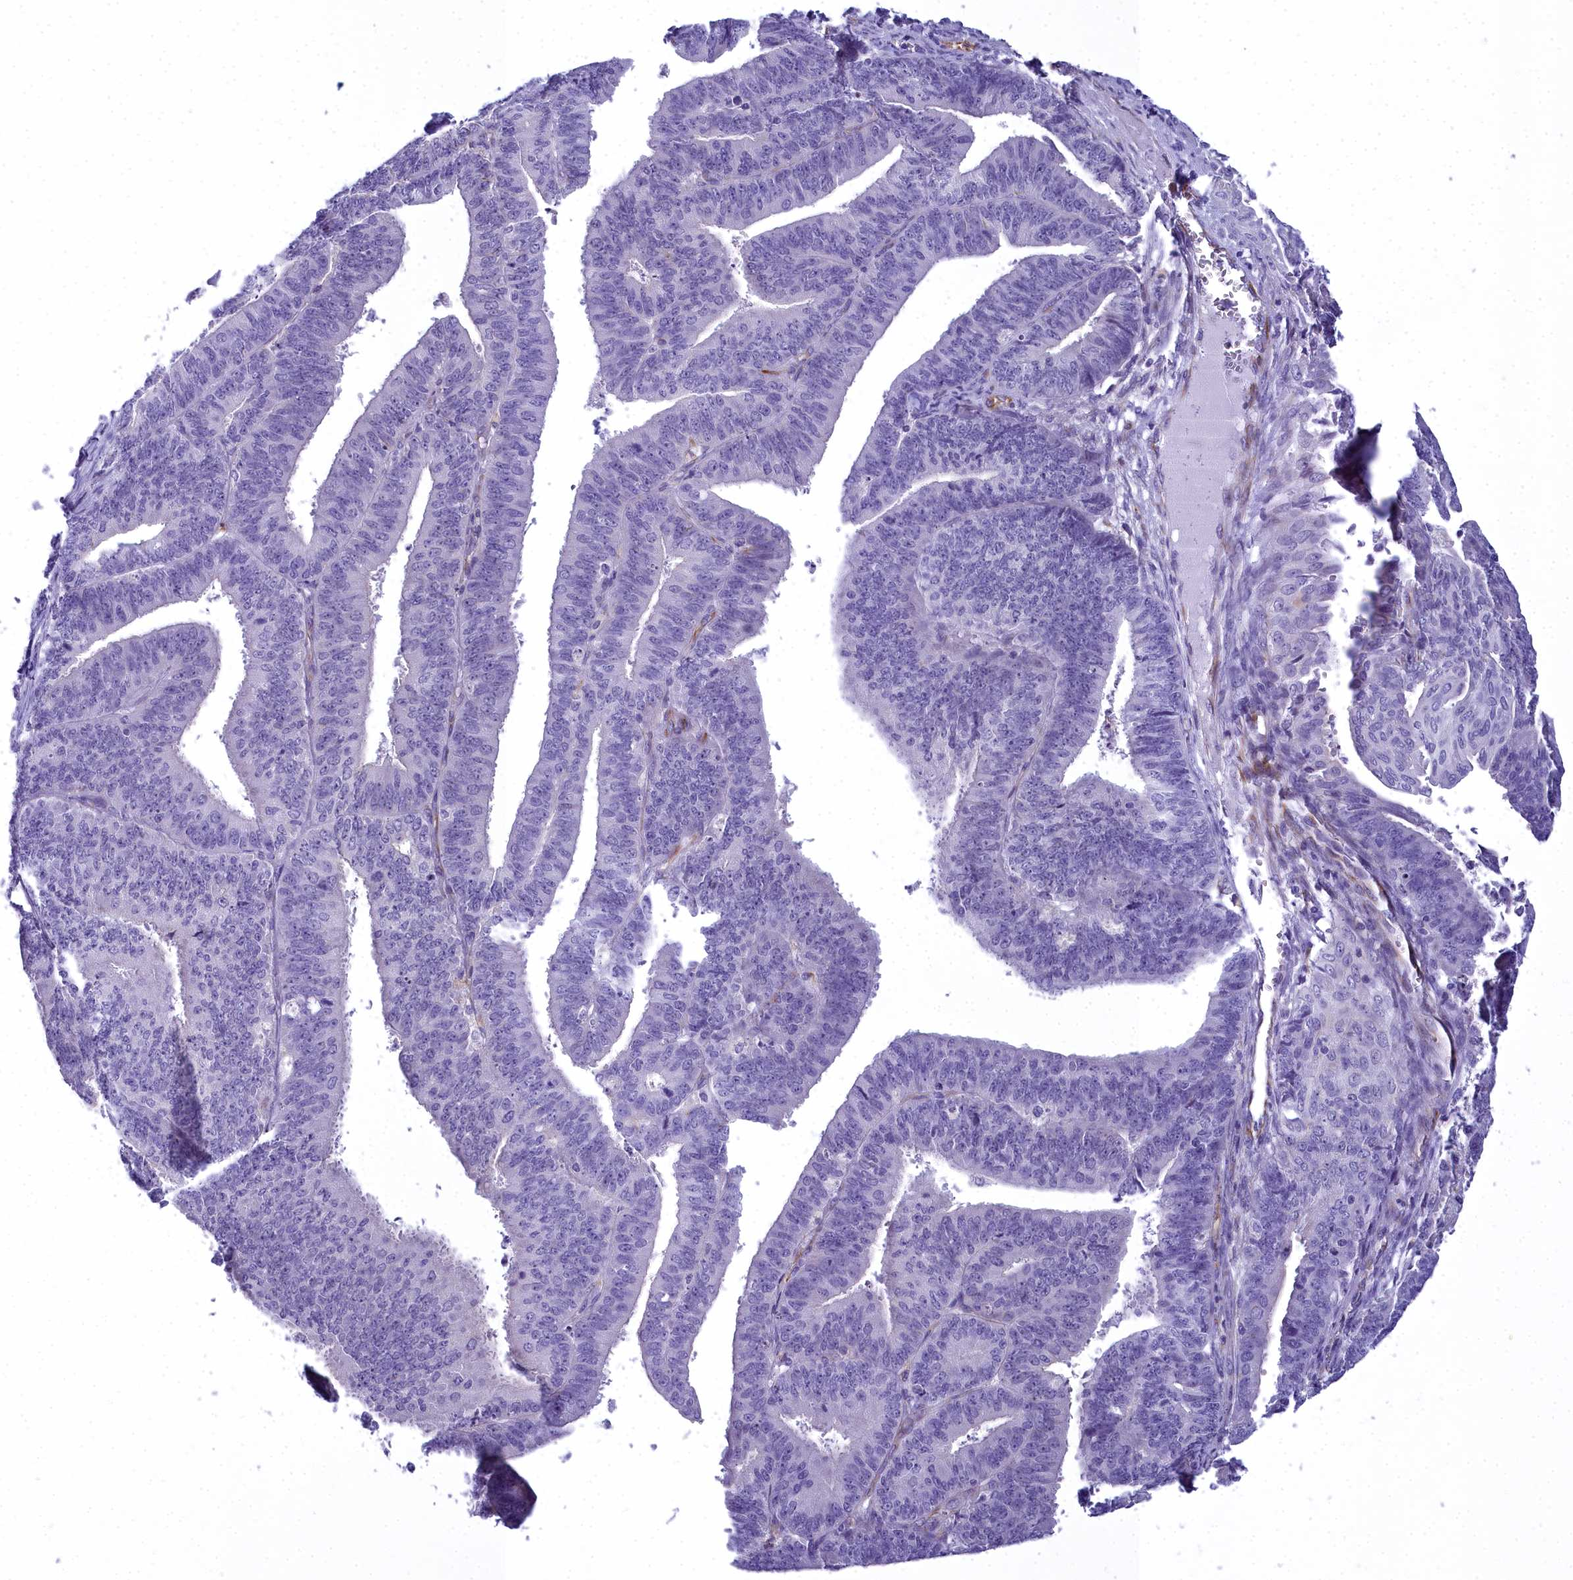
{"staining": {"intensity": "negative", "quantity": "none", "location": "none"}, "tissue": "endometrial cancer", "cell_type": "Tumor cells", "image_type": "cancer", "snomed": [{"axis": "morphology", "description": "Adenocarcinoma, NOS"}, {"axis": "topography", "description": "Endometrium"}], "caption": "DAB immunohistochemical staining of human adenocarcinoma (endometrial) displays no significant staining in tumor cells. (Immunohistochemistry, brightfield microscopy, high magnification).", "gene": "TIMM22", "patient": {"sex": "female", "age": 73}}